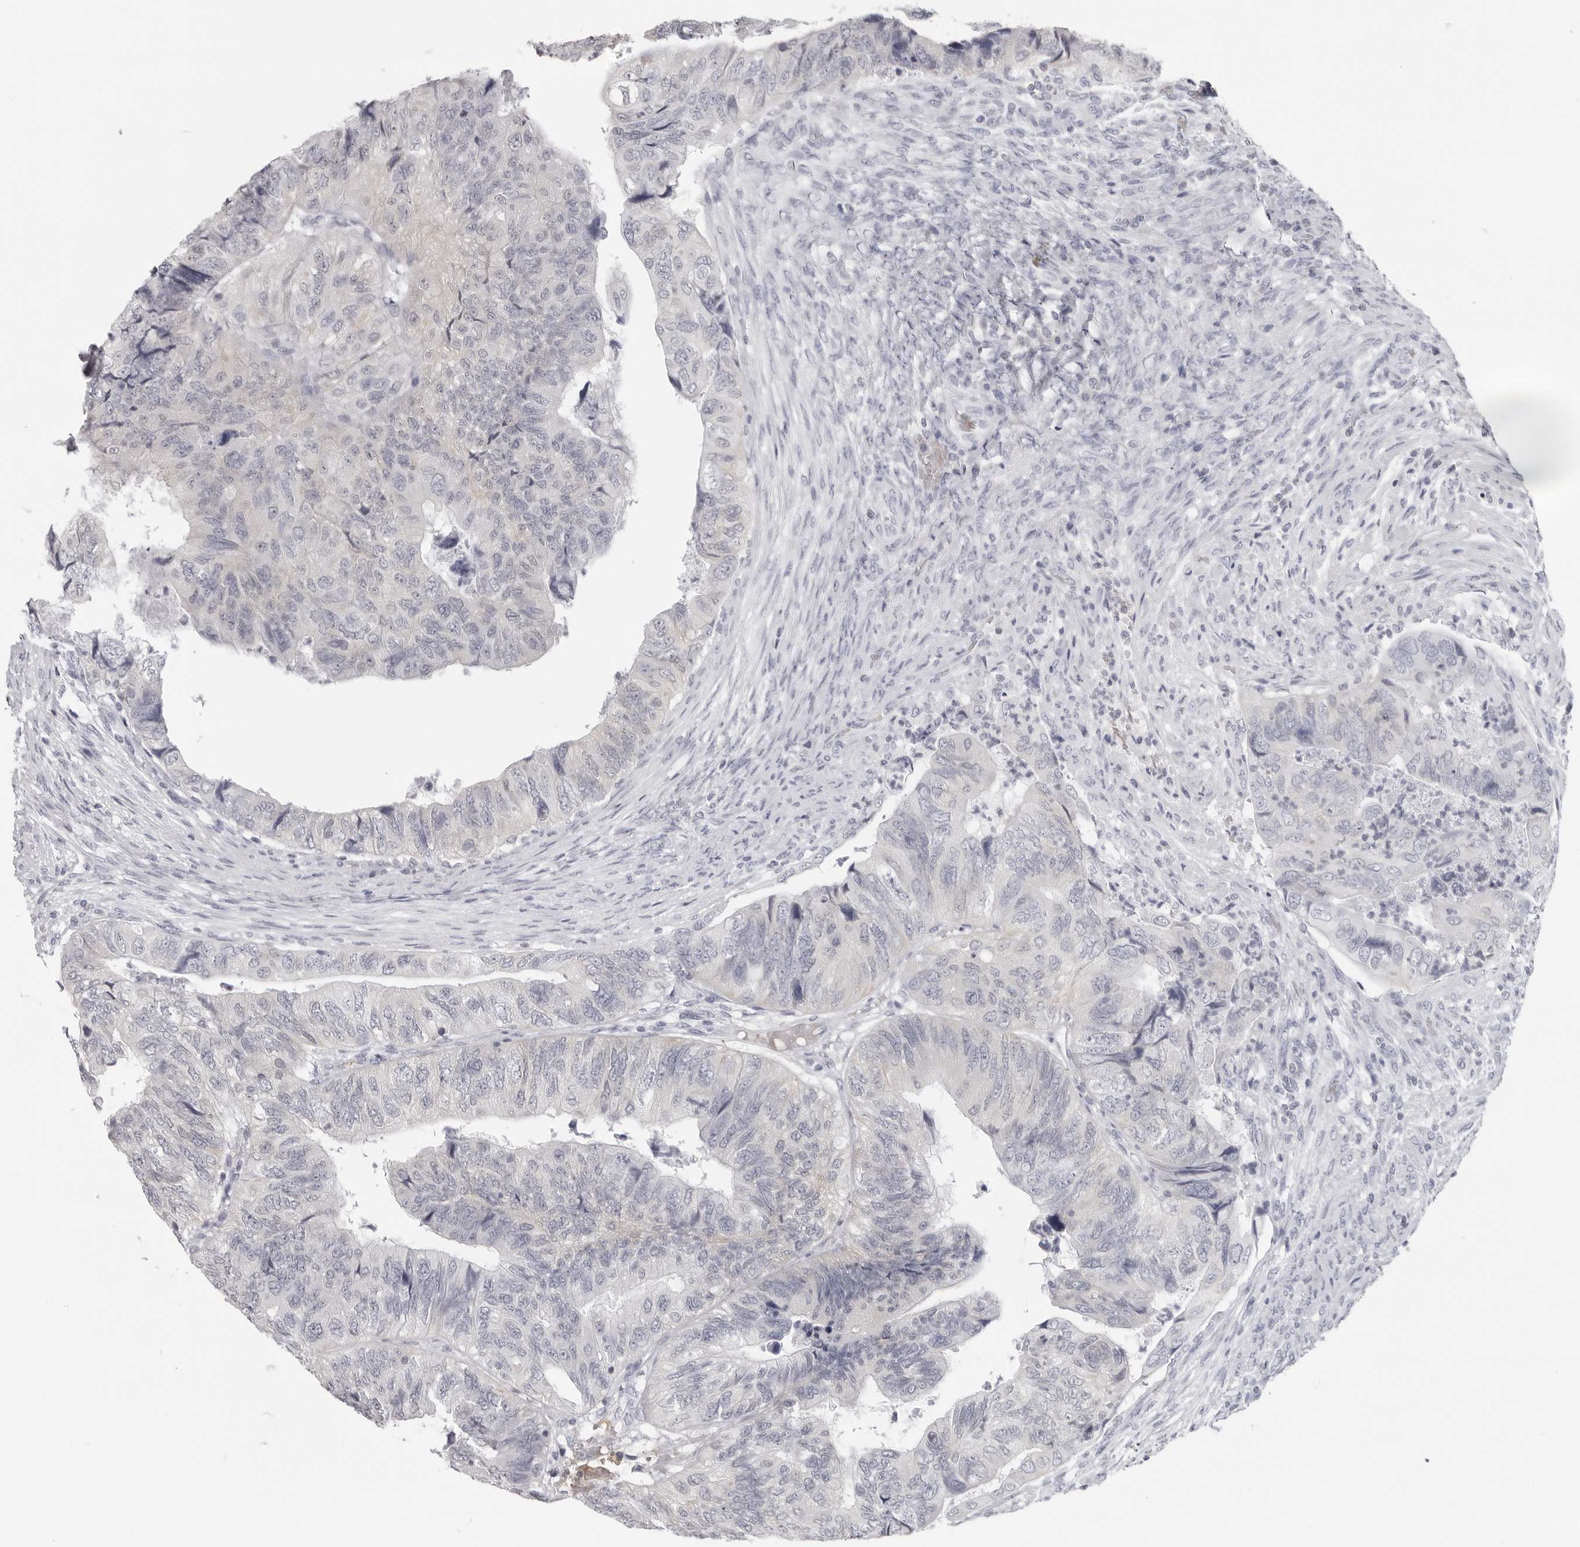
{"staining": {"intensity": "negative", "quantity": "none", "location": "none"}, "tissue": "colorectal cancer", "cell_type": "Tumor cells", "image_type": "cancer", "snomed": [{"axis": "morphology", "description": "Adenocarcinoma, NOS"}, {"axis": "topography", "description": "Rectum"}], "caption": "Colorectal cancer (adenocarcinoma) was stained to show a protein in brown. There is no significant staining in tumor cells. Brightfield microscopy of immunohistochemistry stained with DAB (3,3'-diaminobenzidine) (brown) and hematoxylin (blue), captured at high magnification.", "gene": "EPB41", "patient": {"sex": "male", "age": 63}}